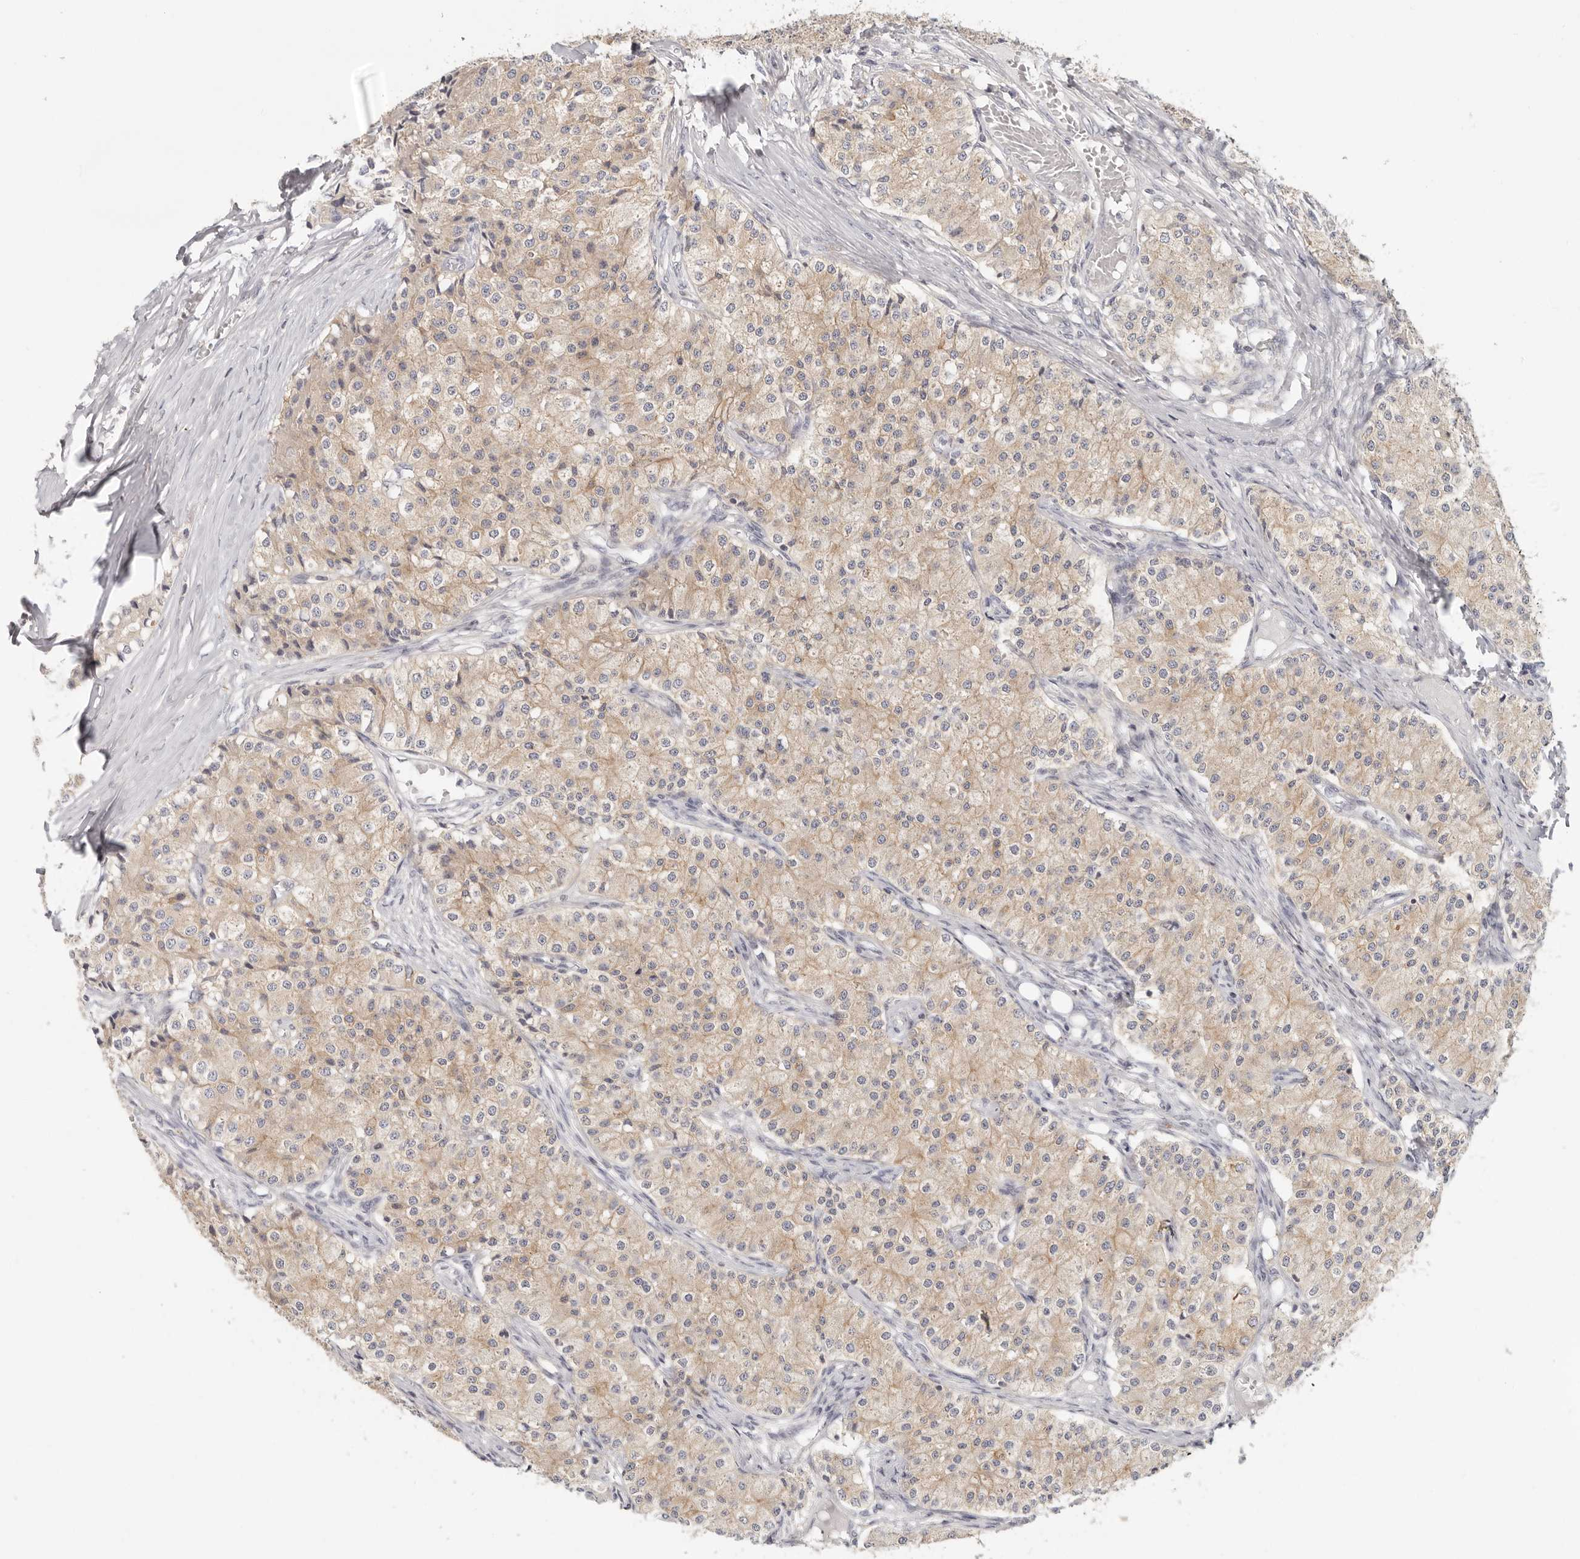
{"staining": {"intensity": "weak", "quantity": ">75%", "location": "cytoplasmic/membranous"}, "tissue": "carcinoid", "cell_type": "Tumor cells", "image_type": "cancer", "snomed": [{"axis": "morphology", "description": "Carcinoid, malignant, NOS"}, {"axis": "topography", "description": "Colon"}], "caption": "A photomicrograph showing weak cytoplasmic/membranous expression in about >75% of tumor cells in malignant carcinoid, as visualized by brown immunohistochemical staining.", "gene": "ANXA9", "patient": {"sex": "female", "age": 52}}